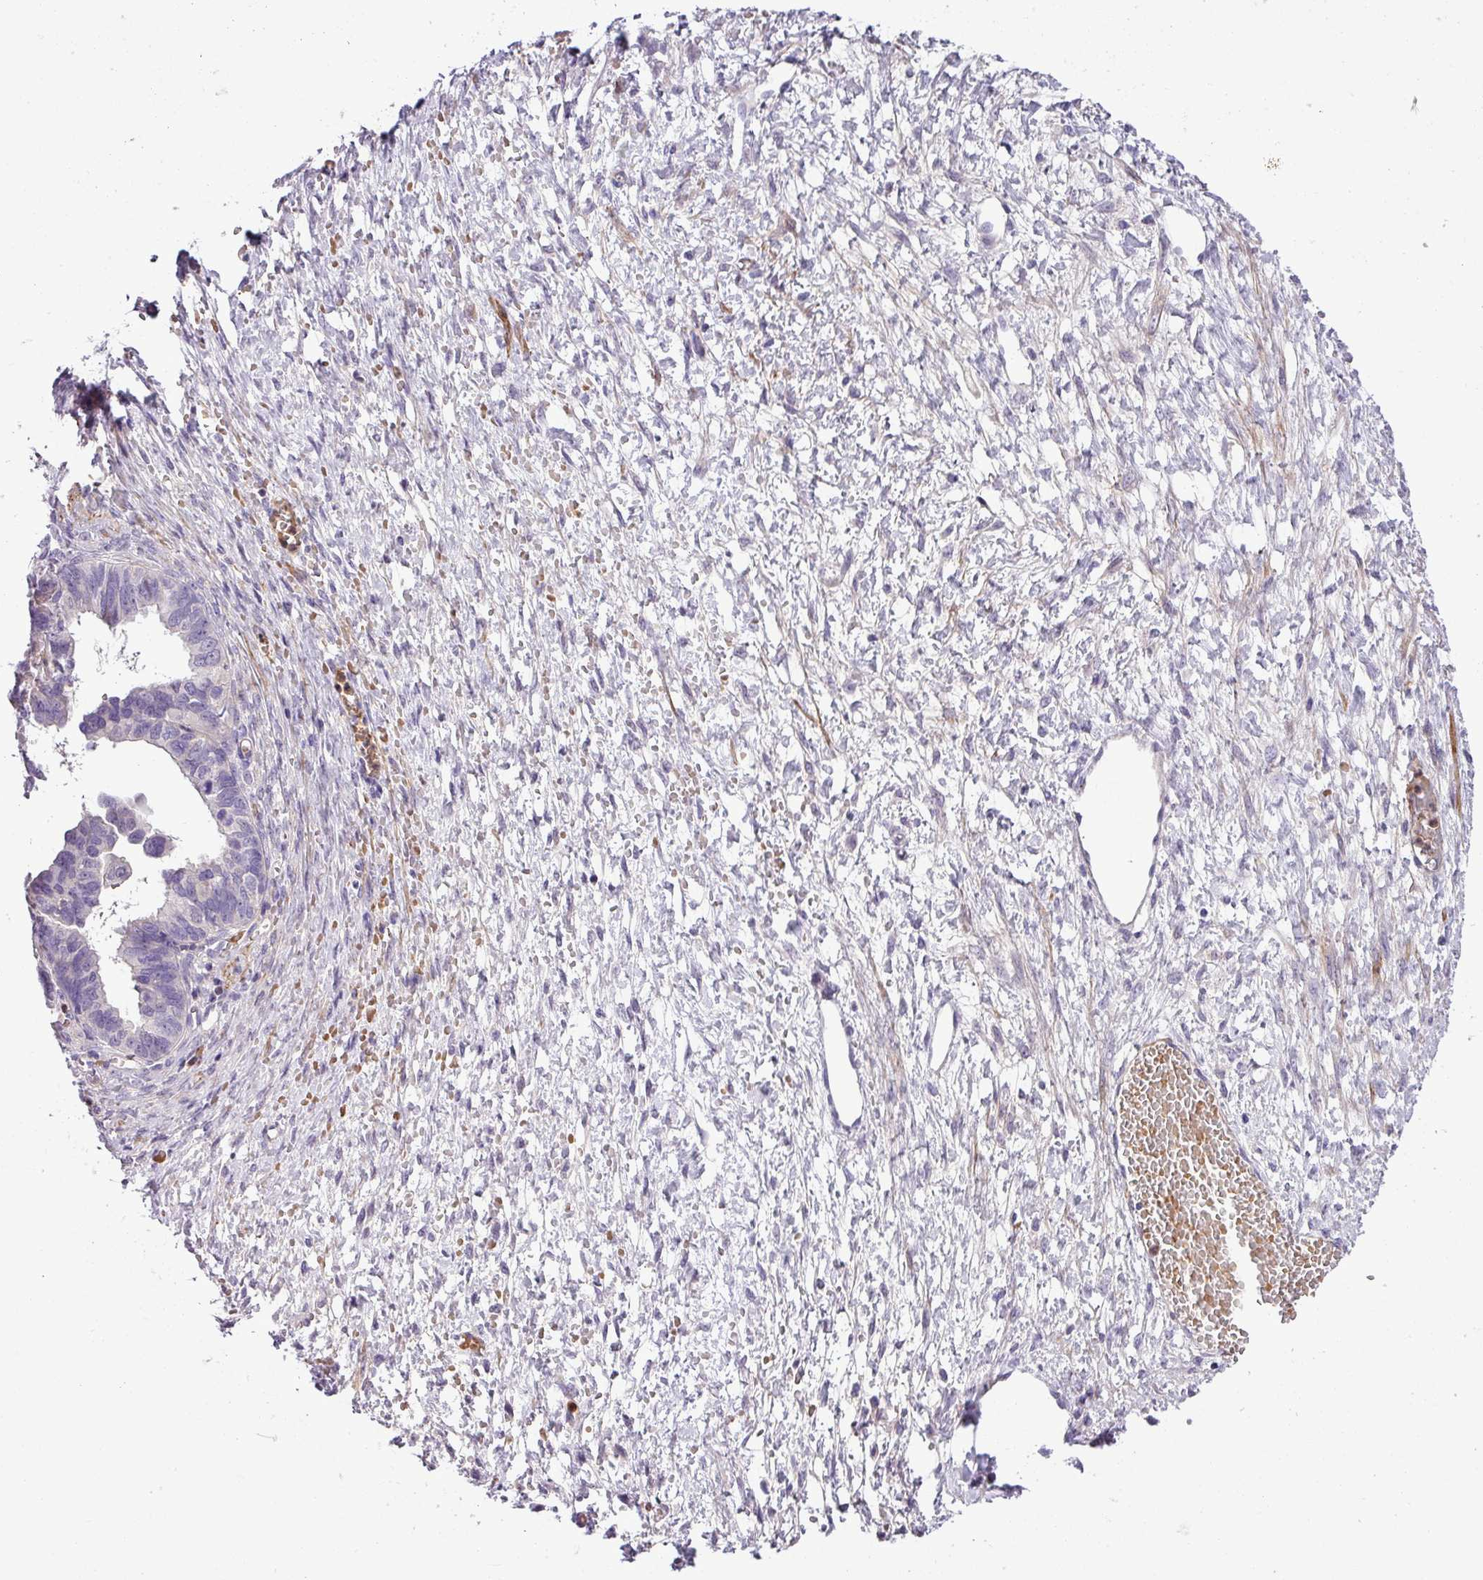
{"staining": {"intensity": "negative", "quantity": "none", "location": "none"}, "tissue": "ovarian cancer", "cell_type": "Tumor cells", "image_type": "cancer", "snomed": [{"axis": "morphology", "description": "Cystadenocarcinoma, serous, NOS"}, {"axis": "topography", "description": "Ovary"}], "caption": "Immunohistochemical staining of human ovarian cancer (serous cystadenocarcinoma) reveals no significant staining in tumor cells. (Brightfield microscopy of DAB IHC at high magnification).", "gene": "NBEAL2", "patient": {"sex": "female", "age": 64}}